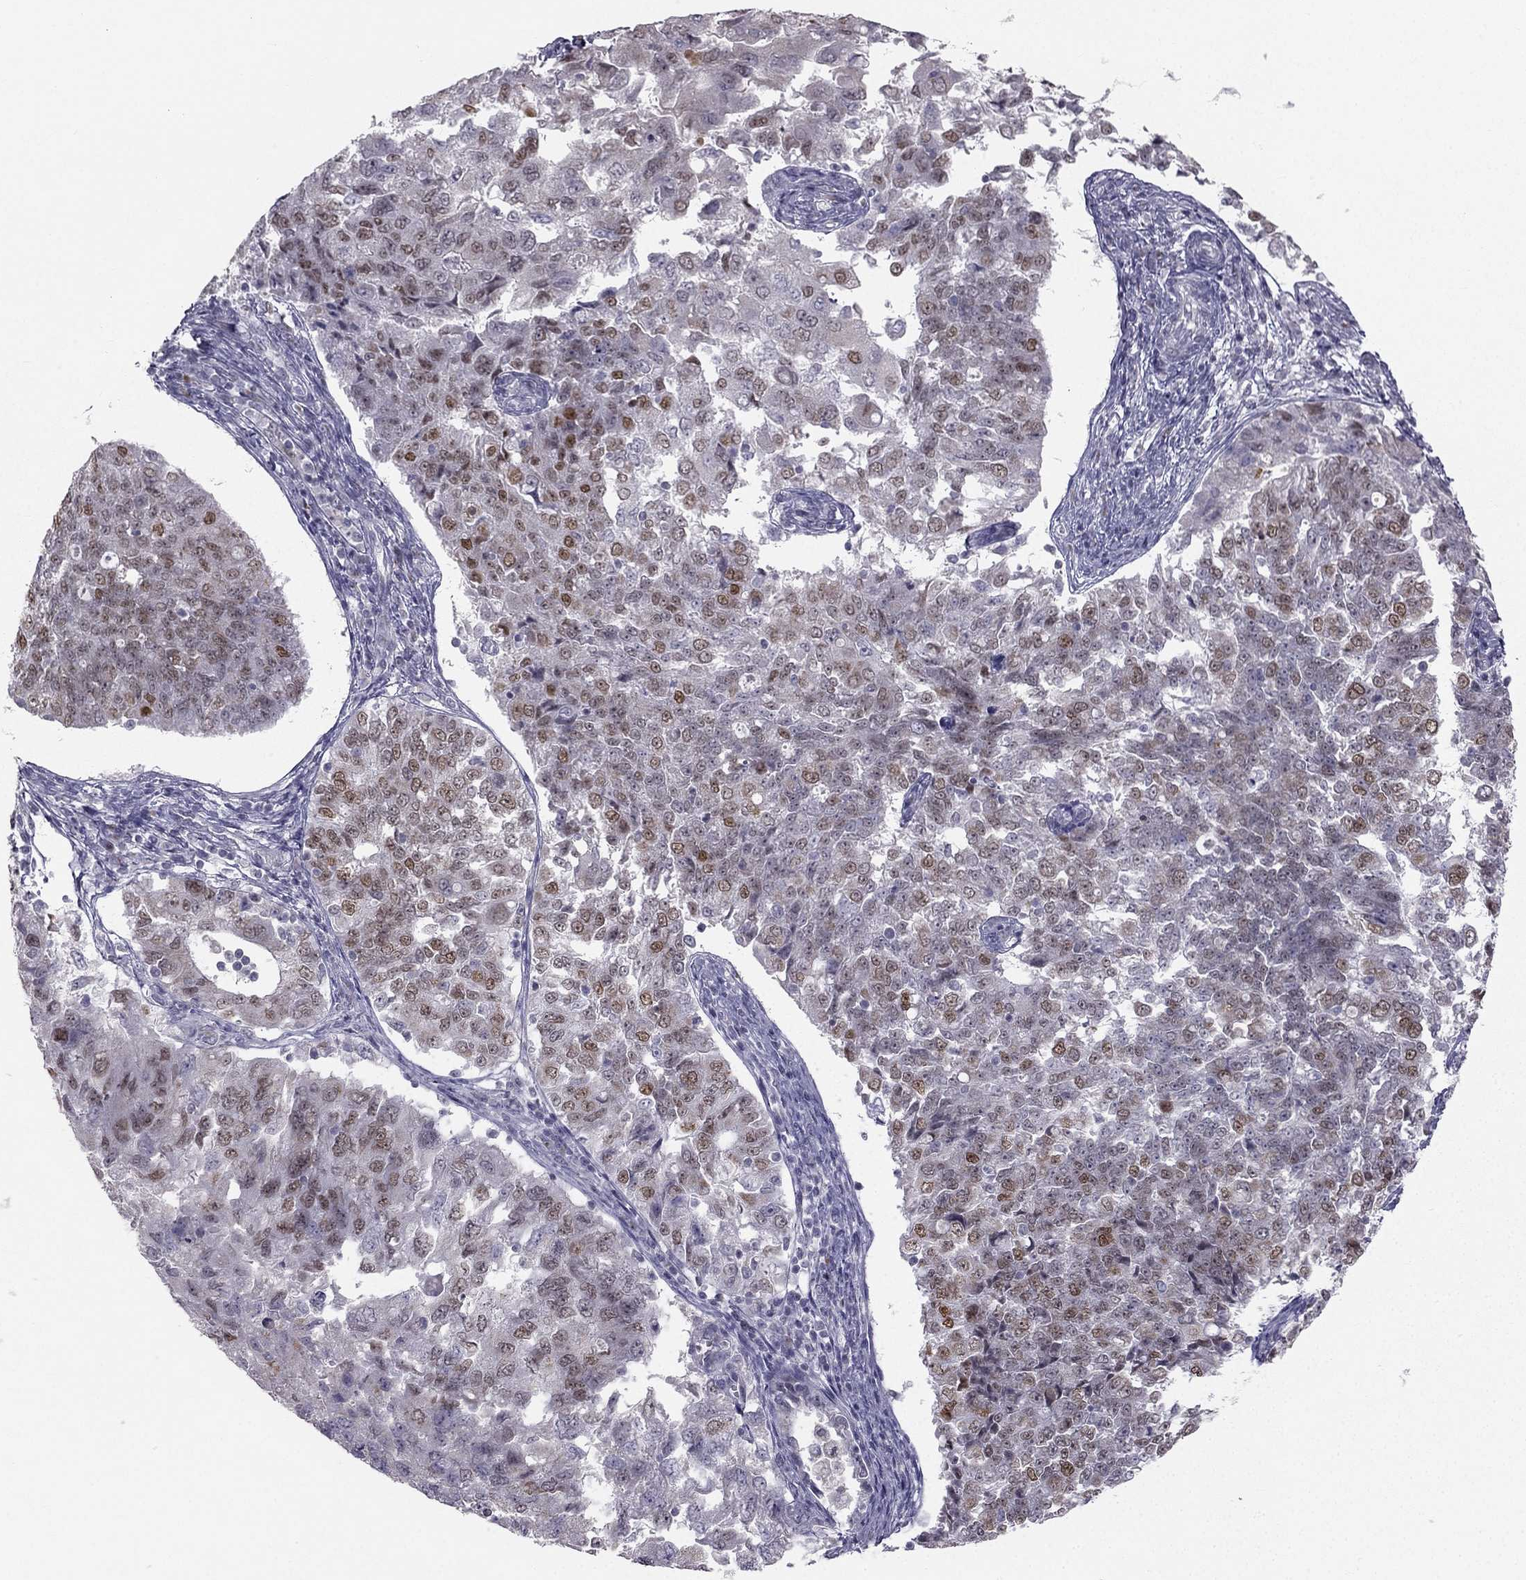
{"staining": {"intensity": "moderate", "quantity": "<25%", "location": "cytoplasmic/membranous,nuclear"}, "tissue": "endometrial cancer", "cell_type": "Tumor cells", "image_type": "cancer", "snomed": [{"axis": "morphology", "description": "Adenocarcinoma, NOS"}, {"axis": "topography", "description": "Endometrium"}], "caption": "An image showing moderate cytoplasmic/membranous and nuclear expression in approximately <25% of tumor cells in endometrial cancer, as visualized by brown immunohistochemical staining.", "gene": "TRPS1", "patient": {"sex": "female", "age": 43}}